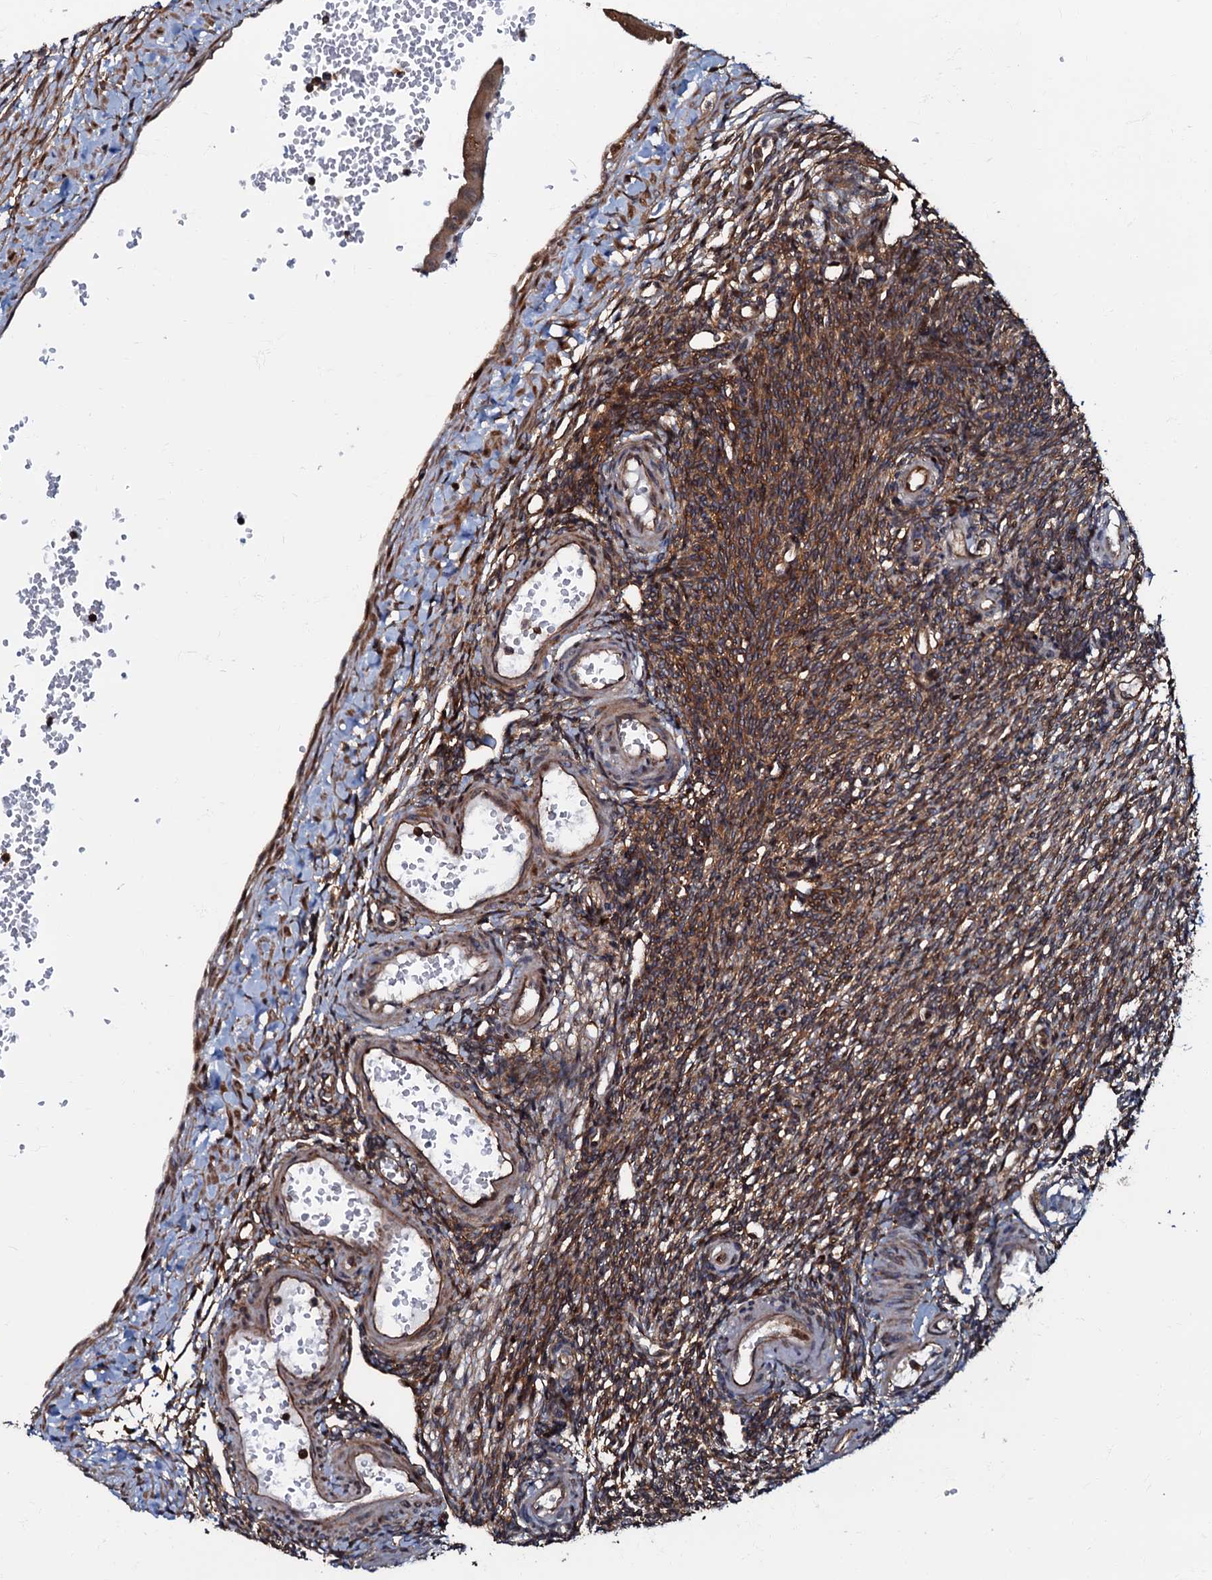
{"staining": {"intensity": "moderate", "quantity": "25%-75%", "location": "cytoplasmic/membranous"}, "tissue": "ovary", "cell_type": "Ovarian stroma cells", "image_type": "normal", "snomed": [{"axis": "morphology", "description": "Normal tissue, NOS"}, {"axis": "morphology", "description": "Cyst, NOS"}, {"axis": "topography", "description": "Ovary"}], "caption": "About 25%-75% of ovarian stroma cells in benign human ovary show moderate cytoplasmic/membranous protein staining as visualized by brown immunohistochemical staining.", "gene": "OSBP", "patient": {"sex": "female", "age": 33}}